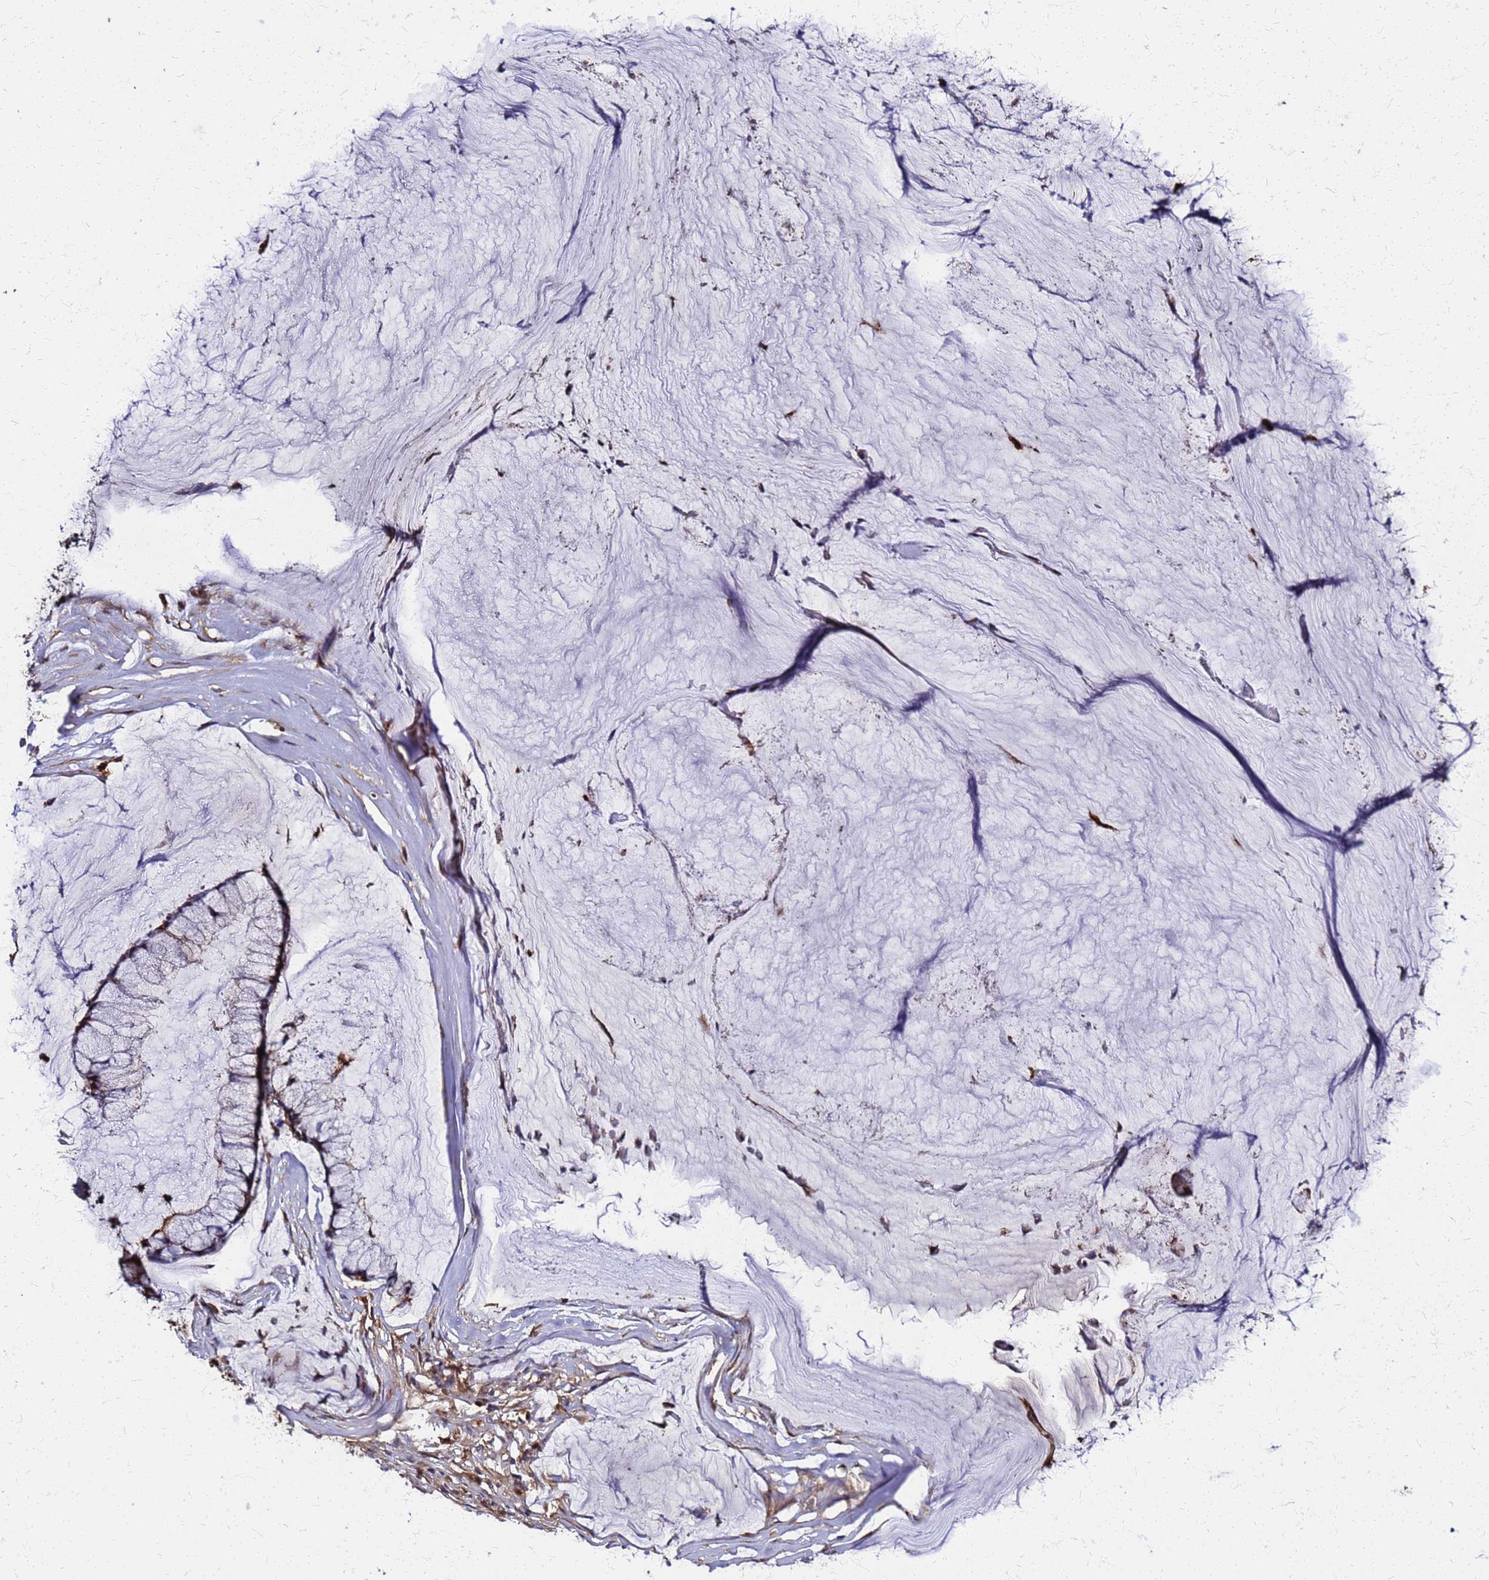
{"staining": {"intensity": "moderate", "quantity": ">75%", "location": "cytoplasmic/membranous,nuclear"}, "tissue": "ovarian cancer", "cell_type": "Tumor cells", "image_type": "cancer", "snomed": [{"axis": "morphology", "description": "Cystadenocarcinoma, mucinous, NOS"}, {"axis": "topography", "description": "Ovary"}], "caption": "DAB immunohistochemical staining of human ovarian cancer demonstrates moderate cytoplasmic/membranous and nuclear protein staining in approximately >75% of tumor cells.", "gene": "S100A11", "patient": {"sex": "female", "age": 42}}